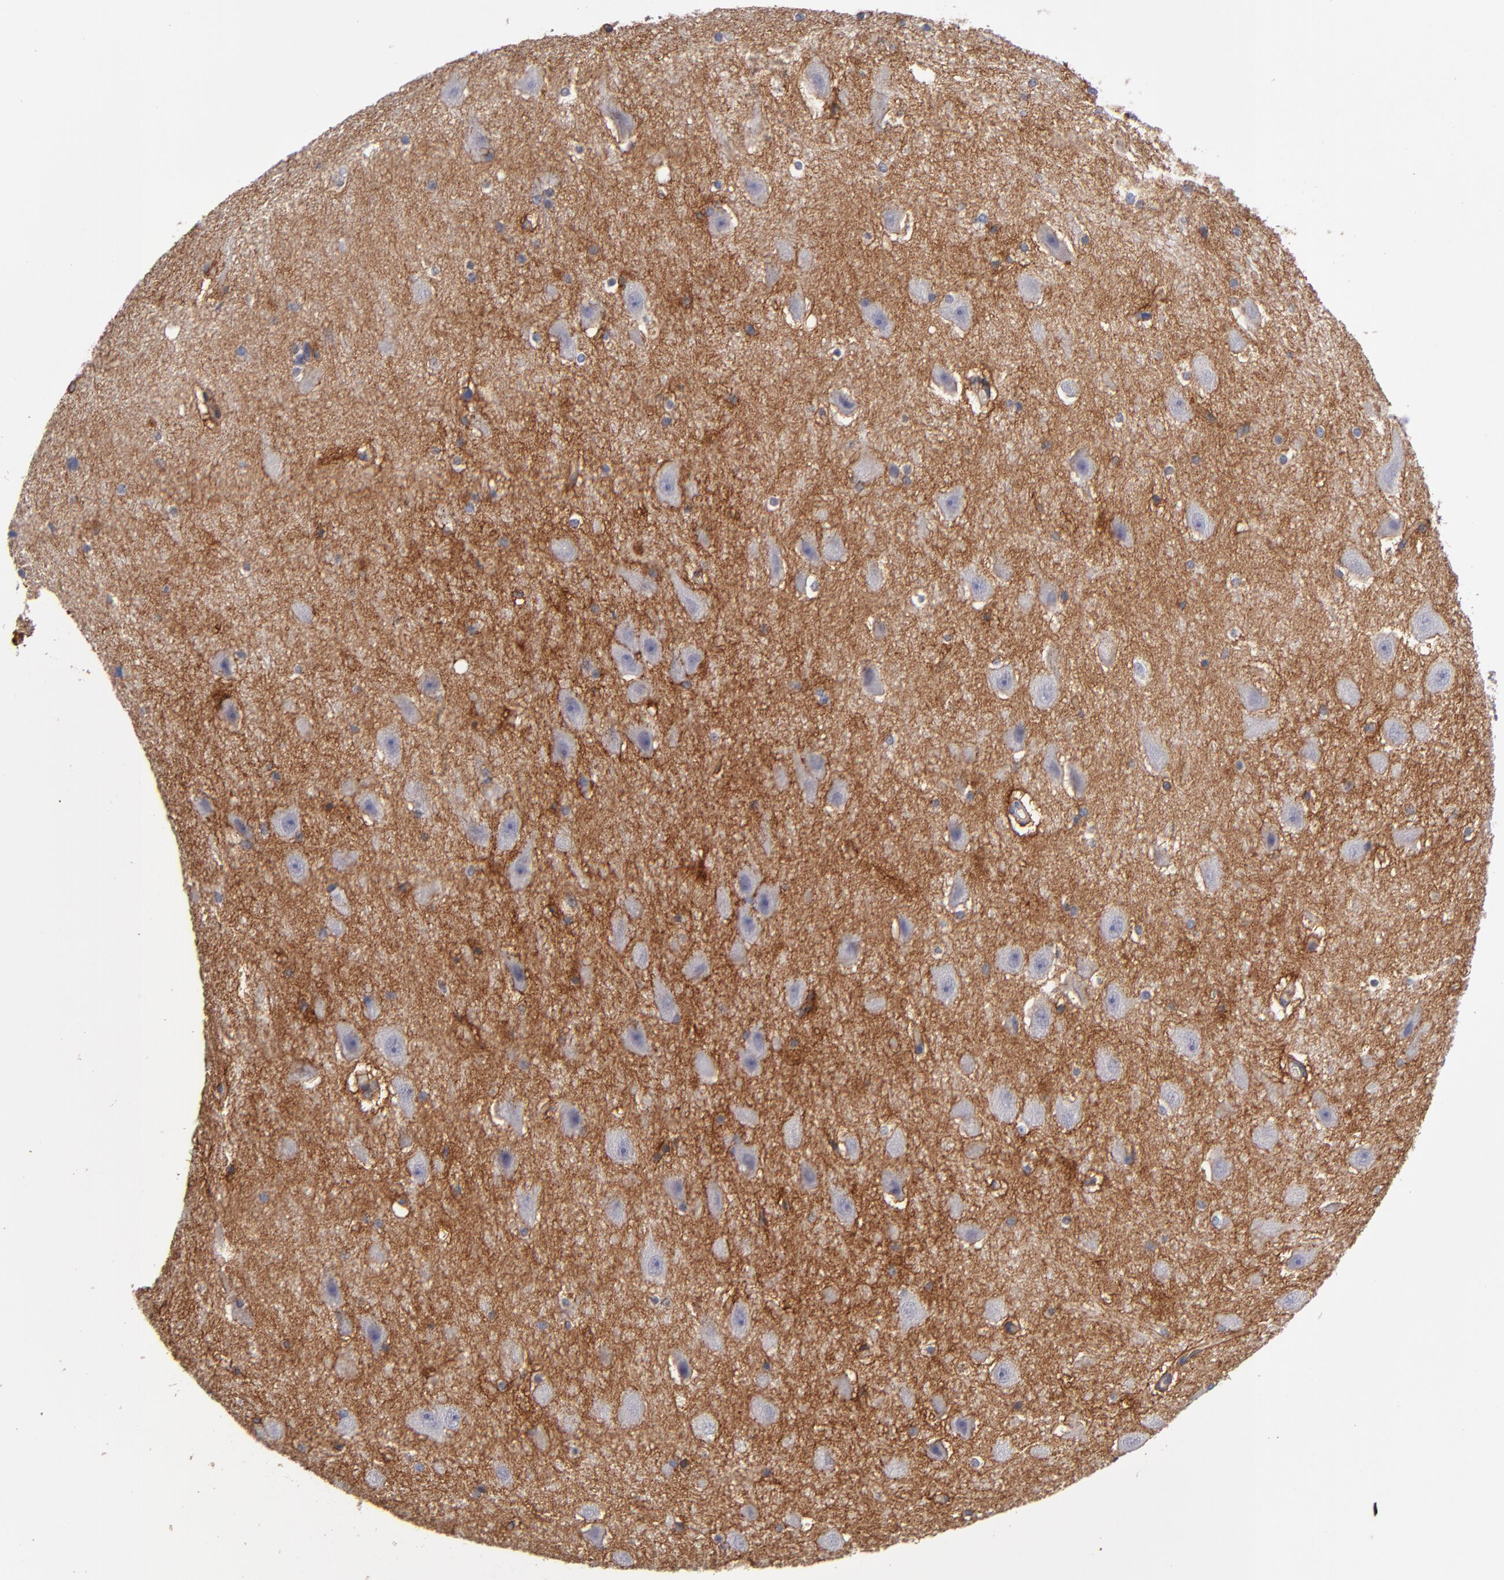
{"staining": {"intensity": "strong", "quantity": "<25%", "location": "cytoplasmic/membranous"}, "tissue": "hippocampus", "cell_type": "Glial cells", "image_type": "normal", "snomed": [{"axis": "morphology", "description": "Normal tissue, NOS"}, {"axis": "topography", "description": "Hippocampus"}], "caption": "Immunohistochemistry (IHC) (DAB) staining of unremarkable hippocampus demonstrates strong cytoplasmic/membranous protein positivity in about <25% of glial cells. The staining was performed using DAB (3,3'-diaminobenzidine) to visualize the protein expression in brown, while the nuclei were stained in blue with hematoxylin (Magnification: 20x).", "gene": "PLSCR4", "patient": {"sex": "female", "age": 19}}